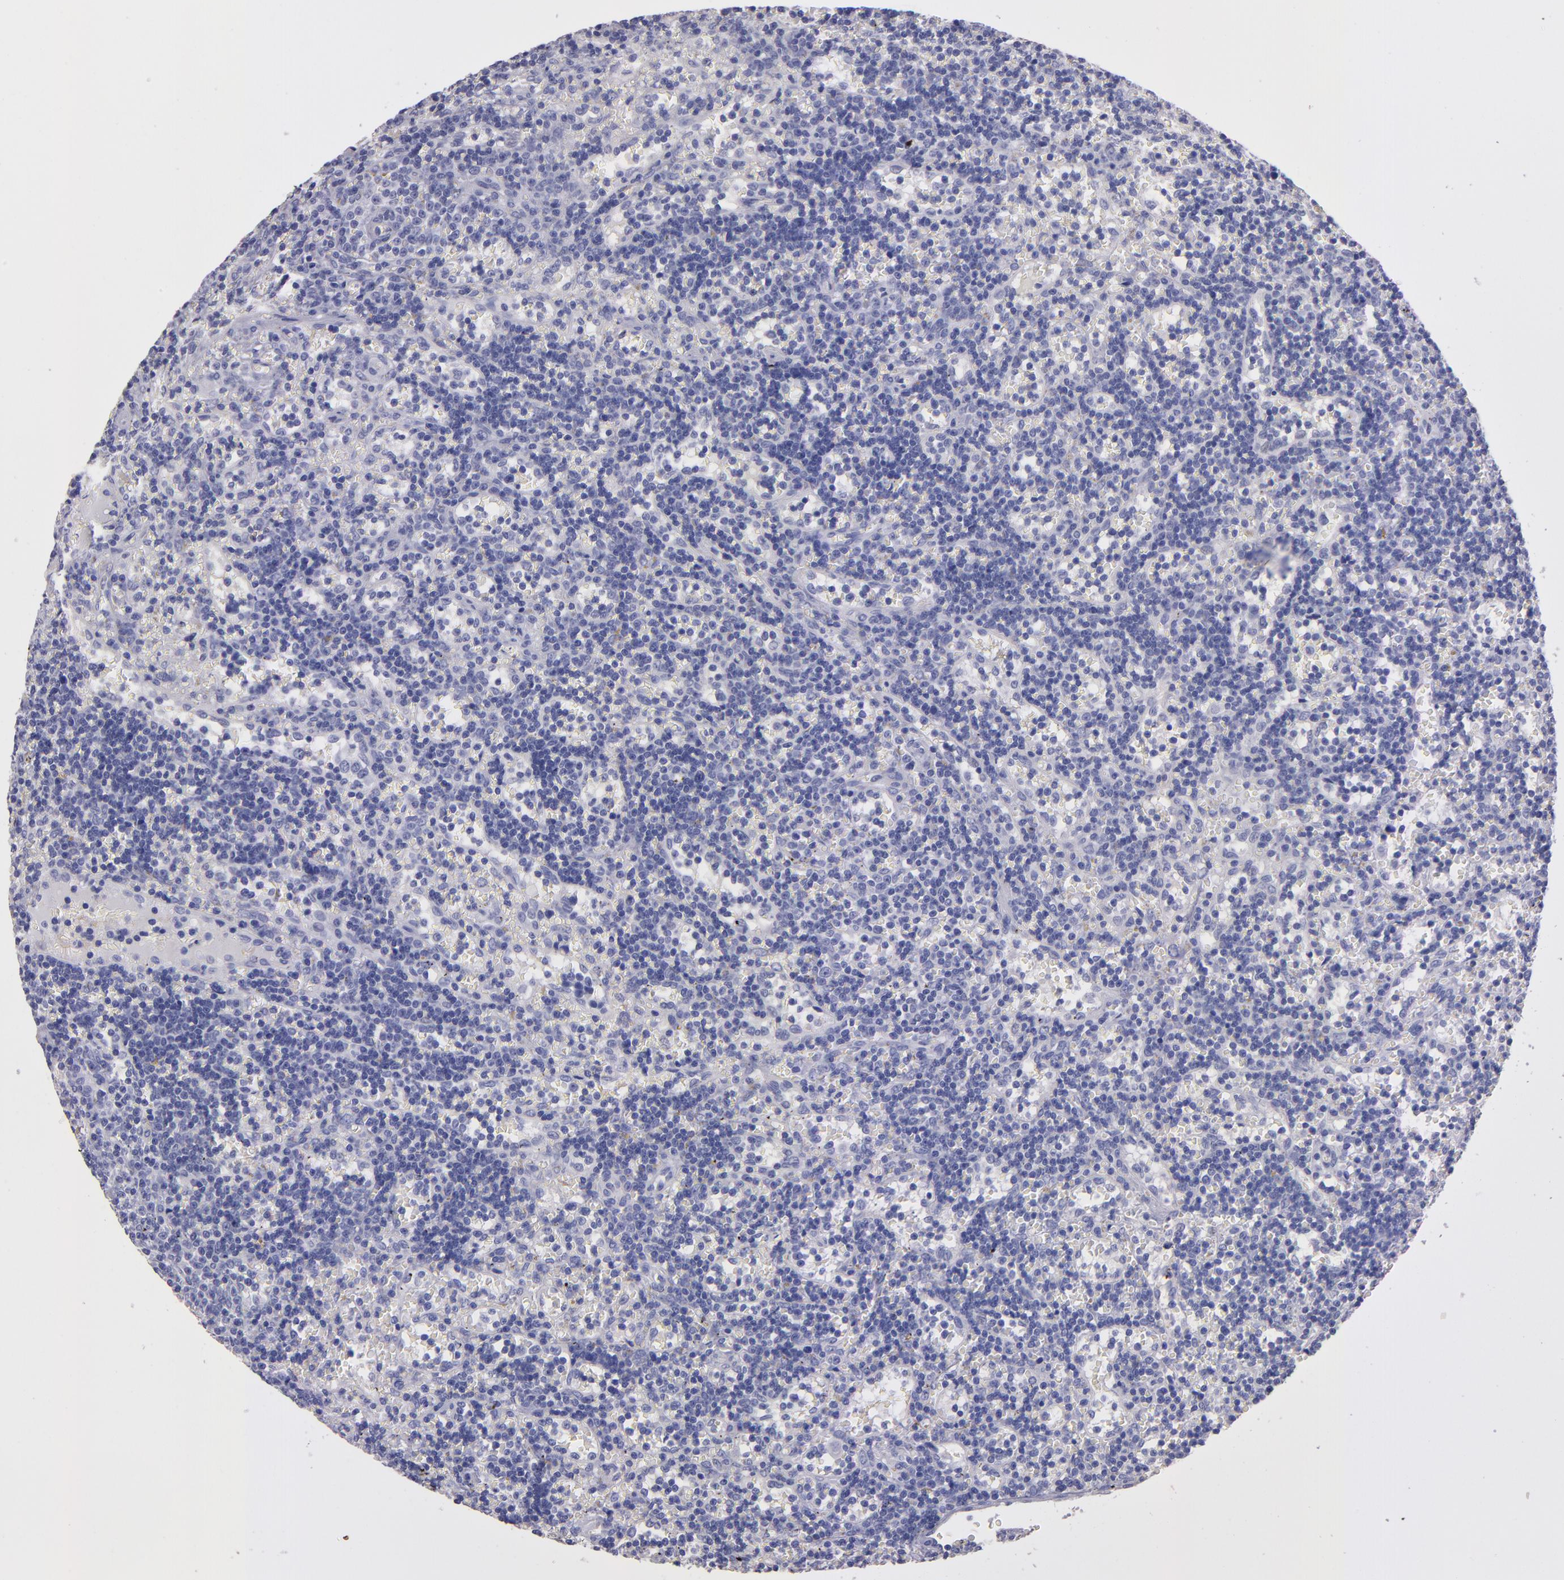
{"staining": {"intensity": "negative", "quantity": "none", "location": "none"}, "tissue": "lymphoma", "cell_type": "Tumor cells", "image_type": "cancer", "snomed": [{"axis": "morphology", "description": "Malignant lymphoma, non-Hodgkin's type, Low grade"}, {"axis": "topography", "description": "Spleen"}], "caption": "Lymphoma stained for a protein using immunohistochemistry (IHC) reveals no staining tumor cells.", "gene": "TG", "patient": {"sex": "male", "age": 60}}